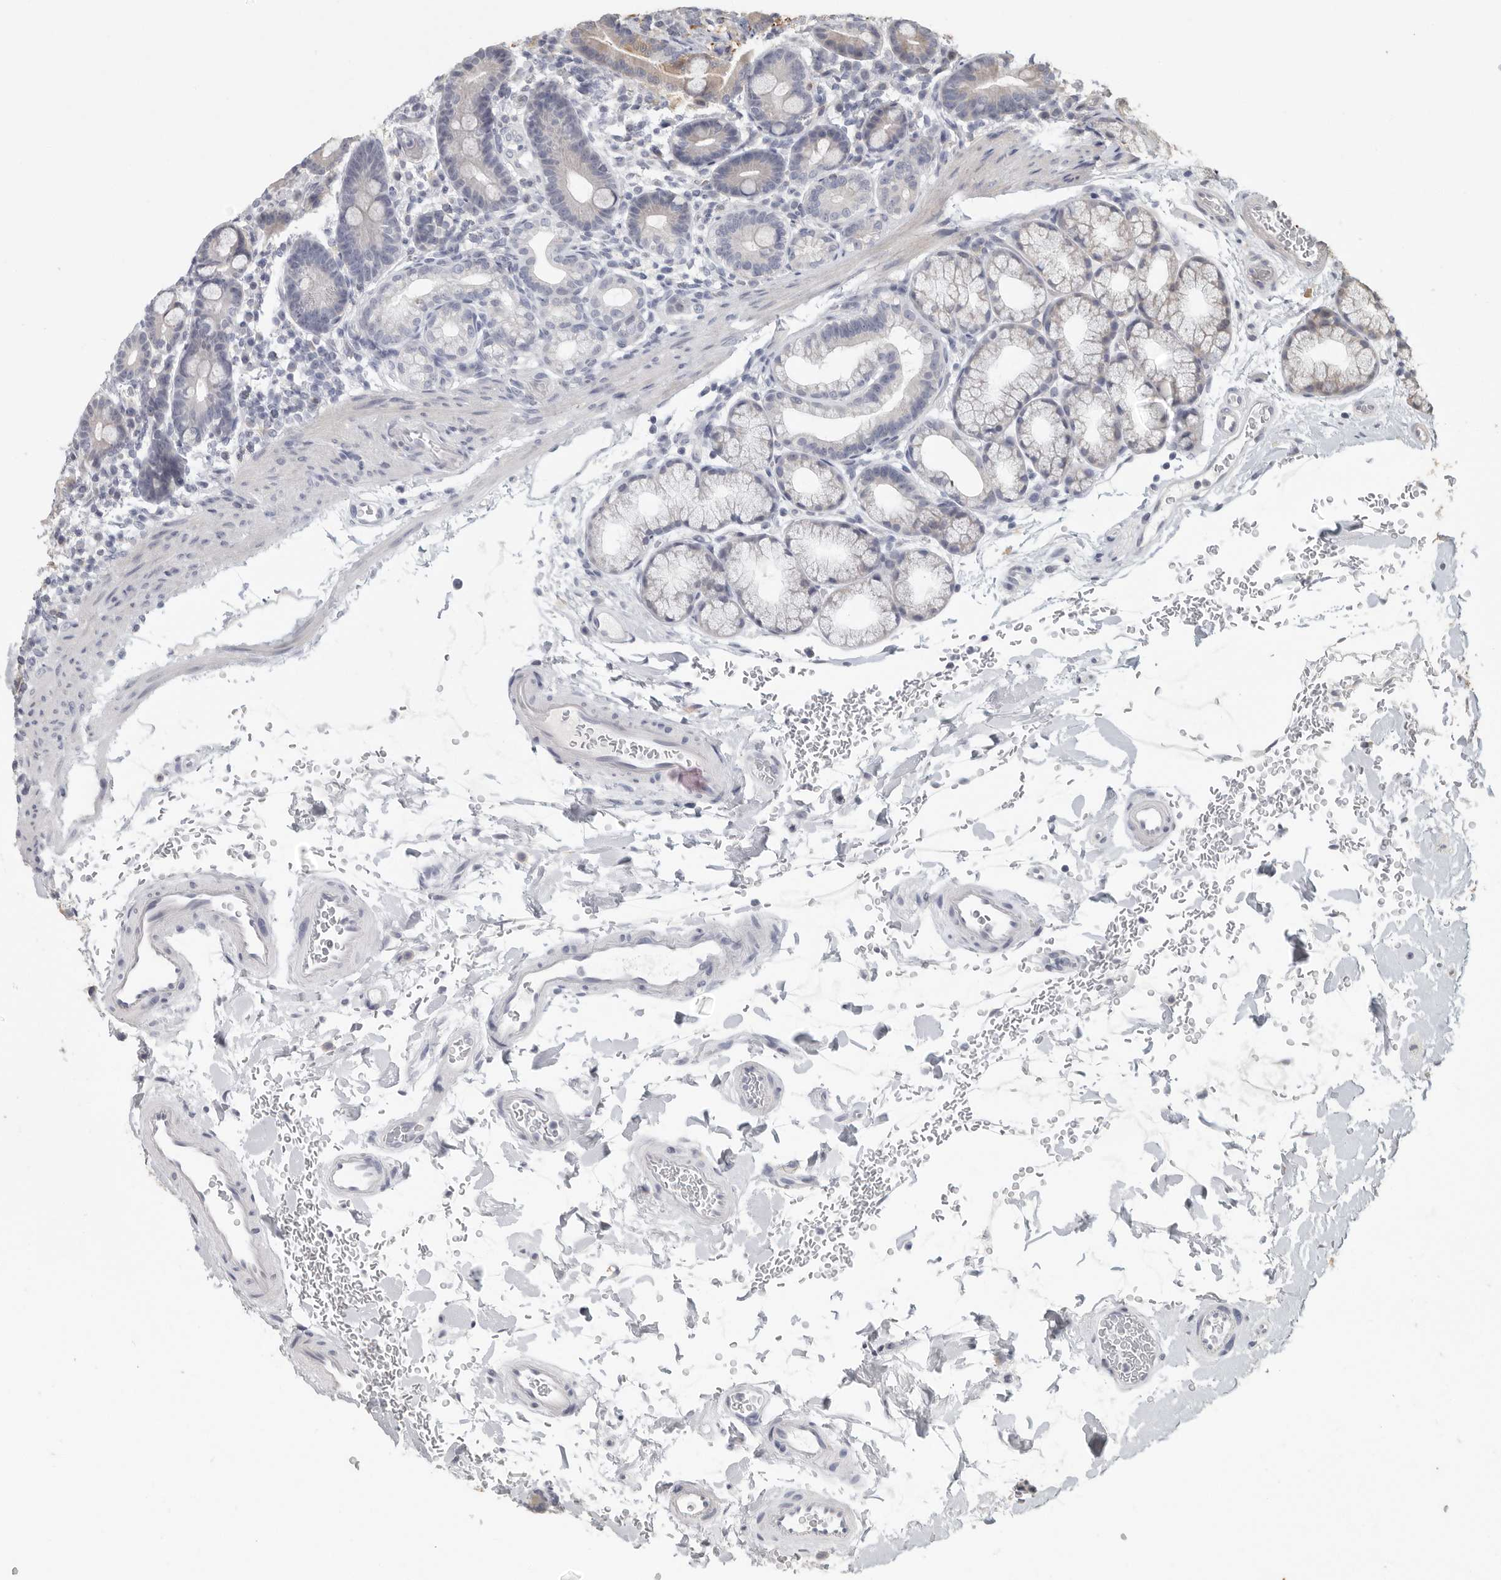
{"staining": {"intensity": "moderate", "quantity": "25%-75%", "location": "cytoplasmic/membranous"}, "tissue": "duodenum", "cell_type": "Glandular cells", "image_type": "normal", "snomed": [{"axis": "morphology", "description": "Normal tissue, NOS"}, {"axis": "topography", "description": "Duodenum"}], "caption": "Duodenum stained with a protein marker displays moderate staining in glandular cells.", "gene": "DNAJC11", "patient": {"sex": "male", "age": 54}}